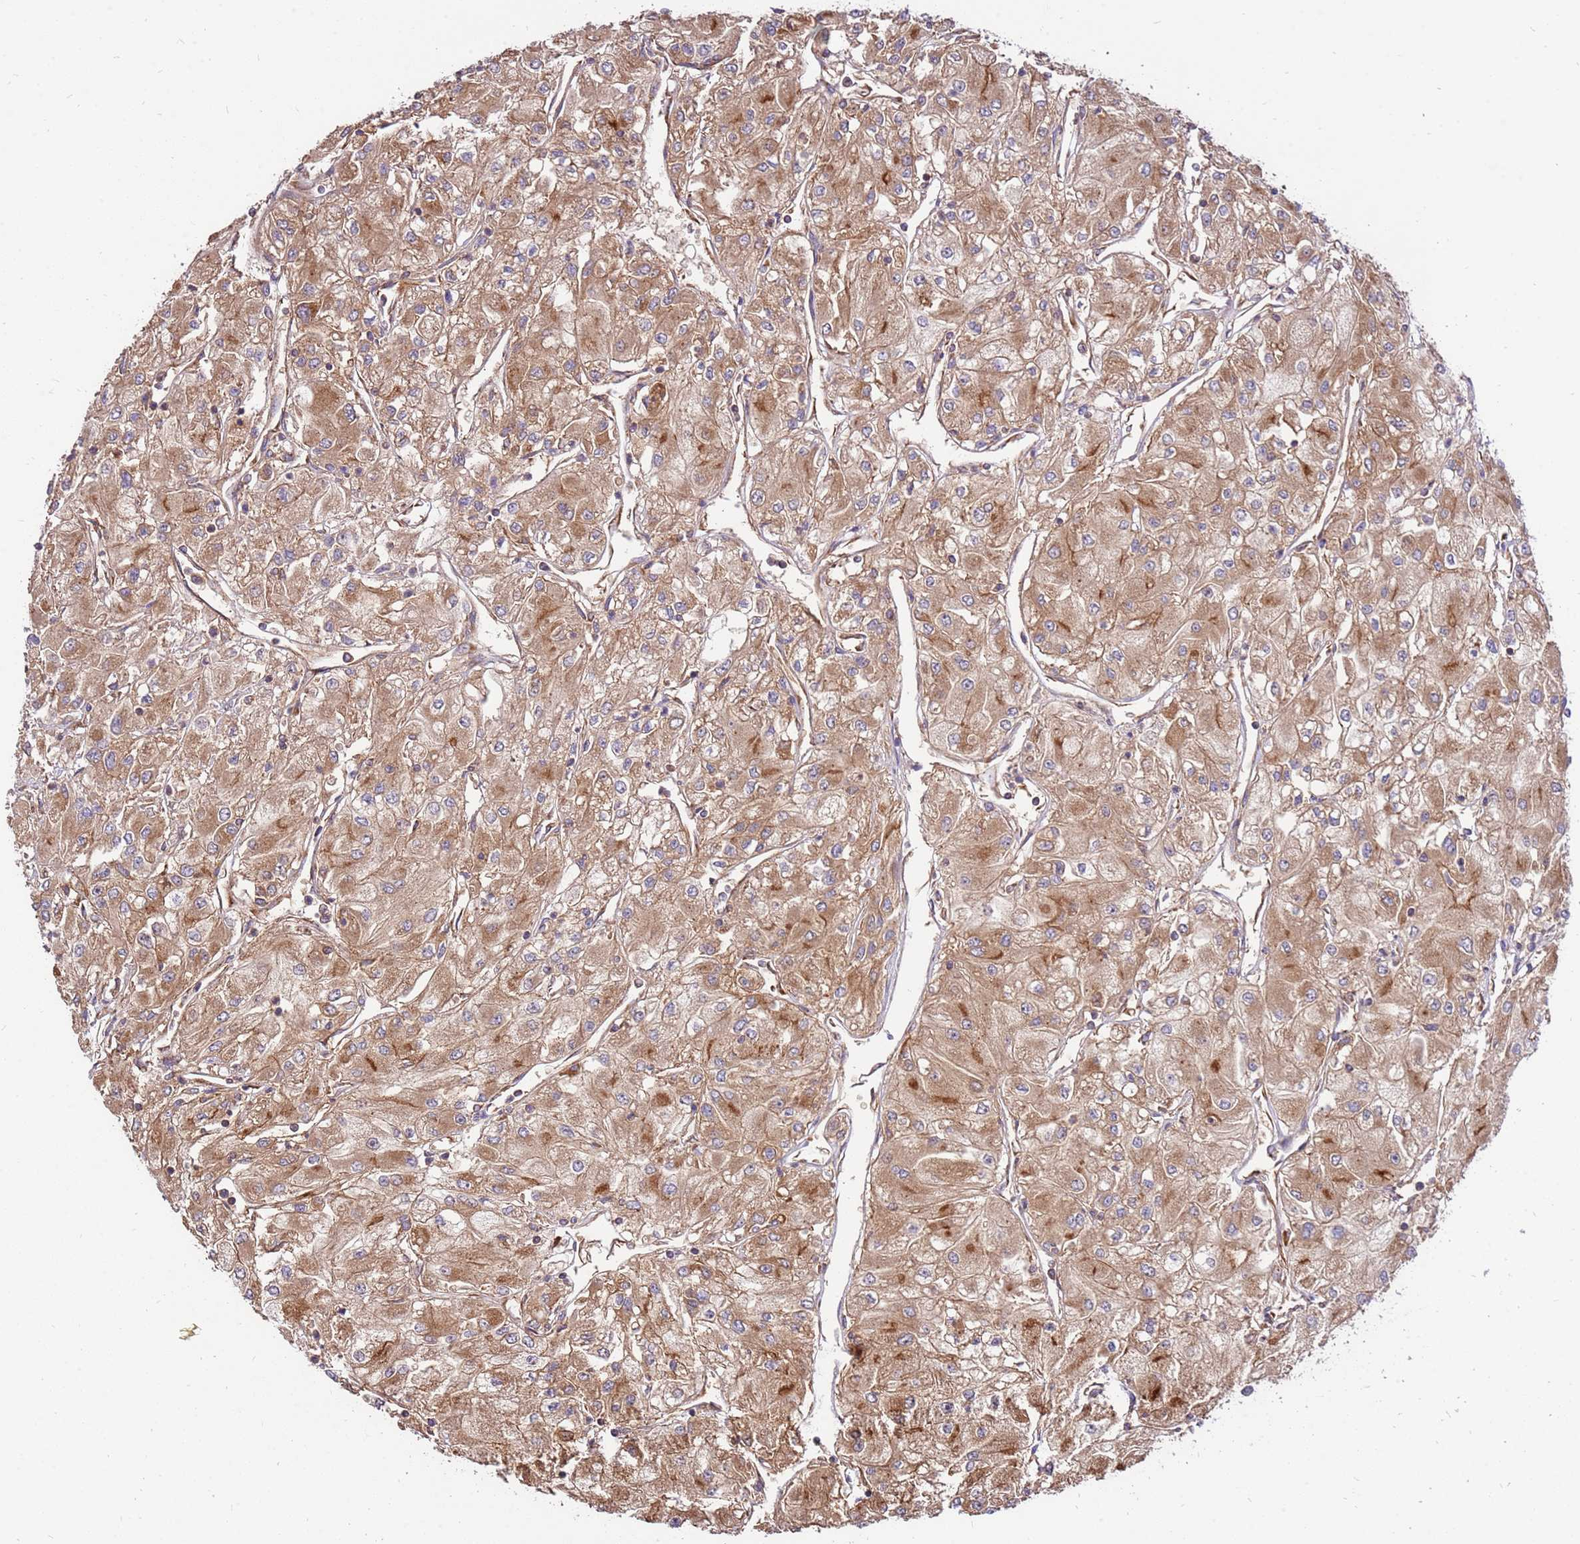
{"staining": {"intensity": "moderate", "quantity": ">75%", "location": "cytoplasmic/membranous"}, "tissue": "renal cancer", "cell_type": "Tumor cells", "image_type": "cancer", "snomed": [{"axis": "morphology", "description": "Adenocarcinoma, NOS"}, {"axis": "topography", "description": "Kidney"}], "caption": "Immunohistochemical staining of renal cancer (adenocarcinoma) shows medium levels of moderate cytoplasmic/membranous staining in approximately >75% of tumor cells. (DAB = brown stain, brightfield microscopy at high magnification).", "gene": "SLC44A5", "patient": {"sex": "male", "age": 80}}